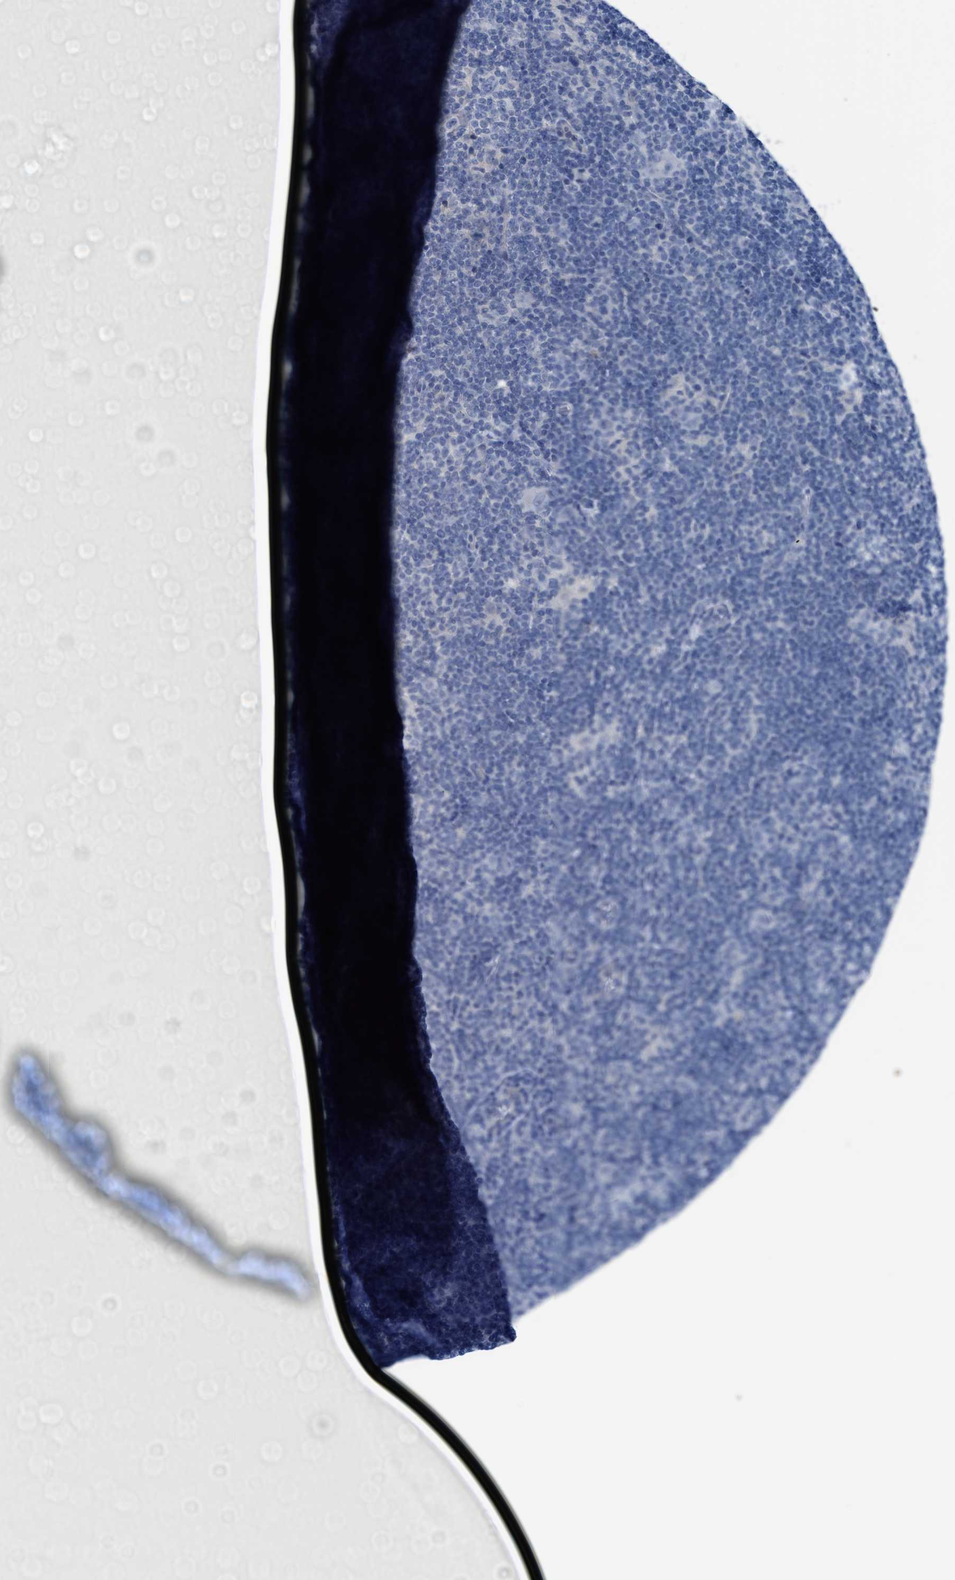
{"staining": {"intensity": "negative", "quantity": "none", "location": "none"}, "tissue": "lymphoma", "cell_type": "Tumor cells", "image_type": "cancer", "snomed": [{"axis": "morphology", "description": "Hodgkin's disease, NOS"}, {"axis": "topography", "description": "Lymph node"}], "caption": "Protein analysis of lymphoma shows no significant staining in tumor cells.", "gene": "HPX", "patient": {"sex": "female", "age": 57}}